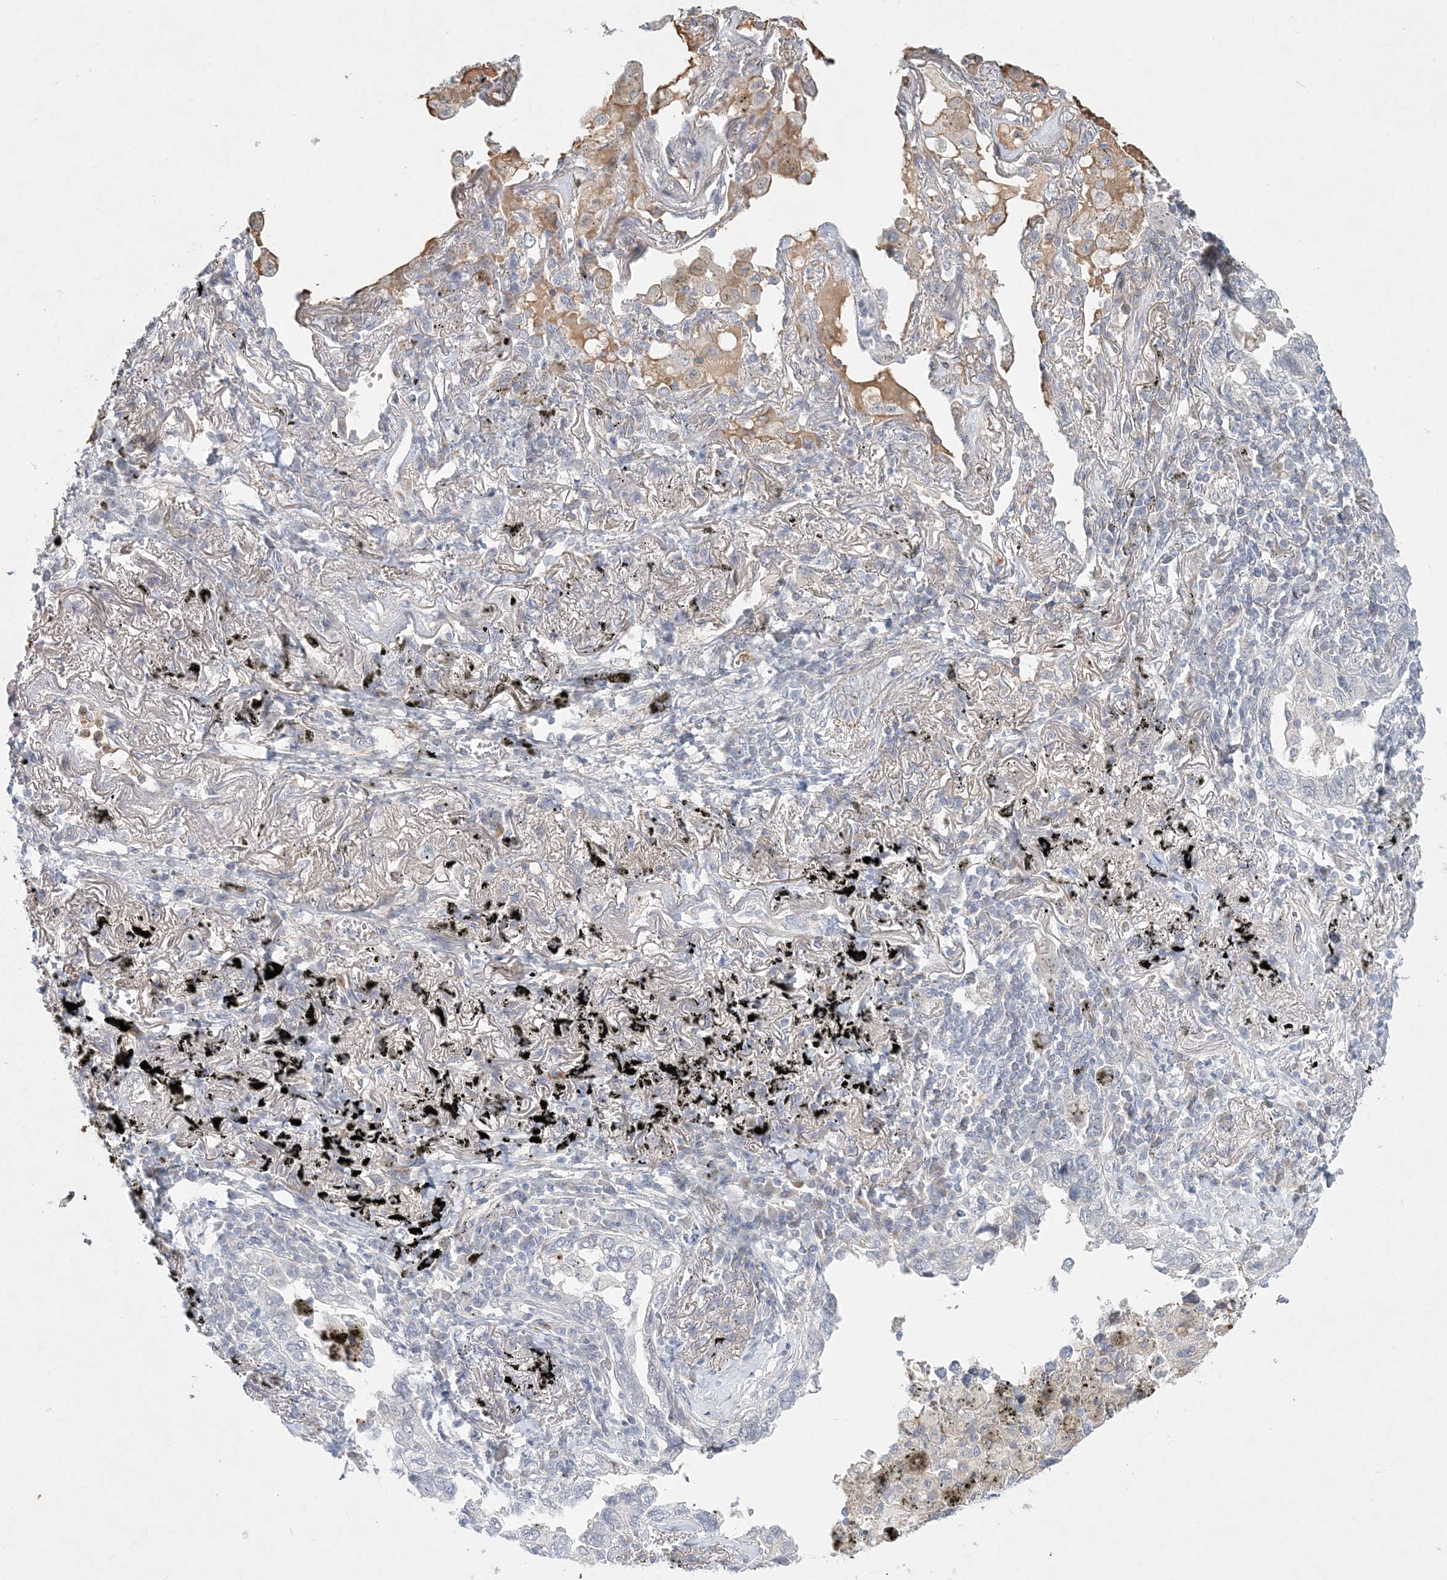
{"staining": {"intensity": "negative", "quantity": "none", "location": "none"}, "tissue": "lung cancer", "cell_type": "Tumor cells", "image_type": "cancer", "snomed": [{"axis": "morphology", "description": "Adenocarcinoma, NOS"}, {"axis": "topography", "description": "Lung"}], "caption": "The micrograph exhibits no significant positivity in tumor cells of lung cancer.", "gene": "DNAH5", "patient": {"sex": "male", "age": 65}}